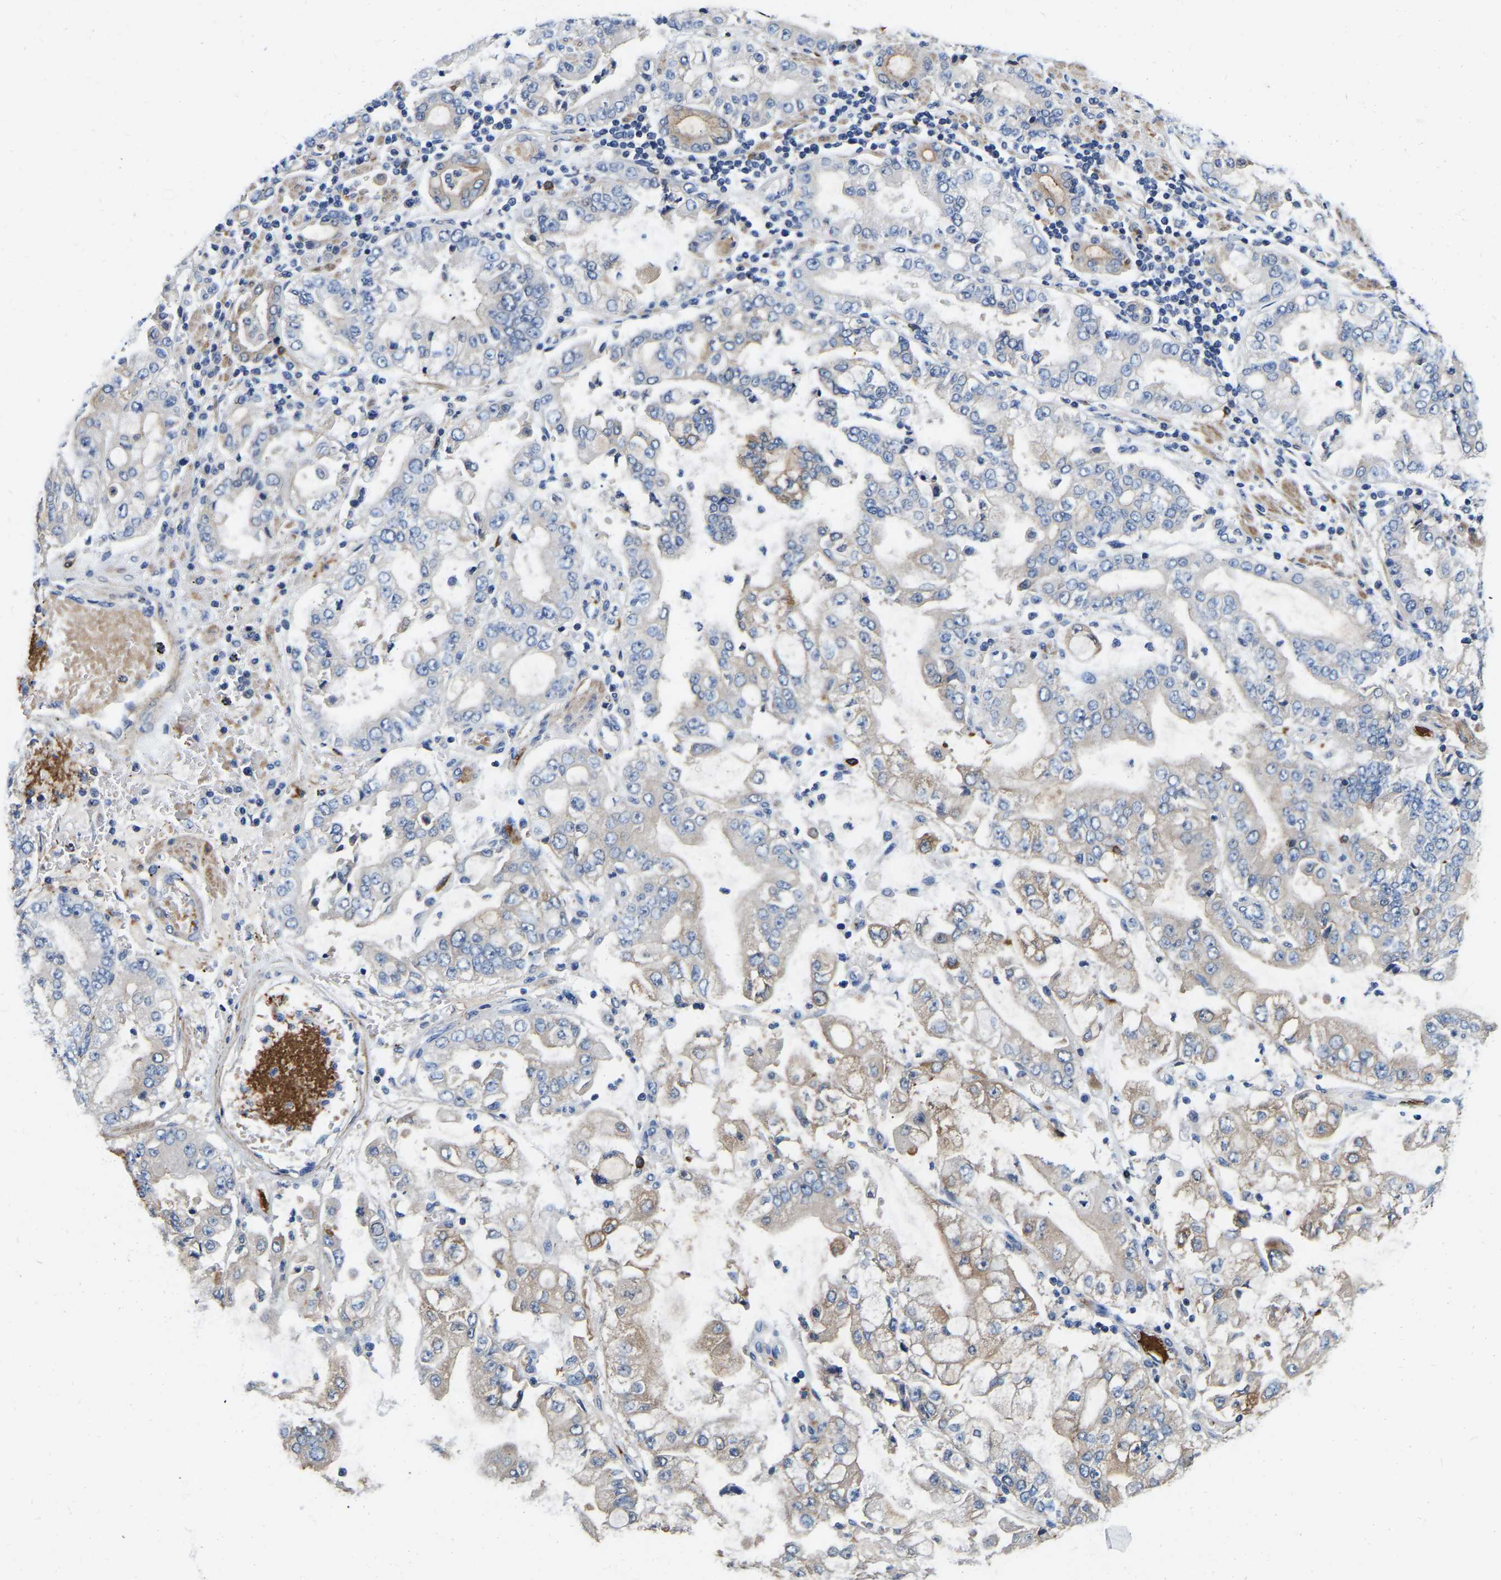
{"staining": {"intensity": "weak", "quantity": "25%-75%", "location": "cytoplasmic/membranous"}, "tissue": "stomach cancer", "cell_type": "Tumor cells", "image_type": "cancer", "snomed": [{"axis": "morphology", "description": "Adenocarcinoma, NOS"}, {"axis": "topography", "description": "Stomach"}], "caption": "Stomach cancer (adenocarcinoma) stained for a protein demonstrates weak cytoplasmic/membranous positivity in tumor cells.", "gene": "RAB27B", "patient": {"sex": "male", "age": 76}}